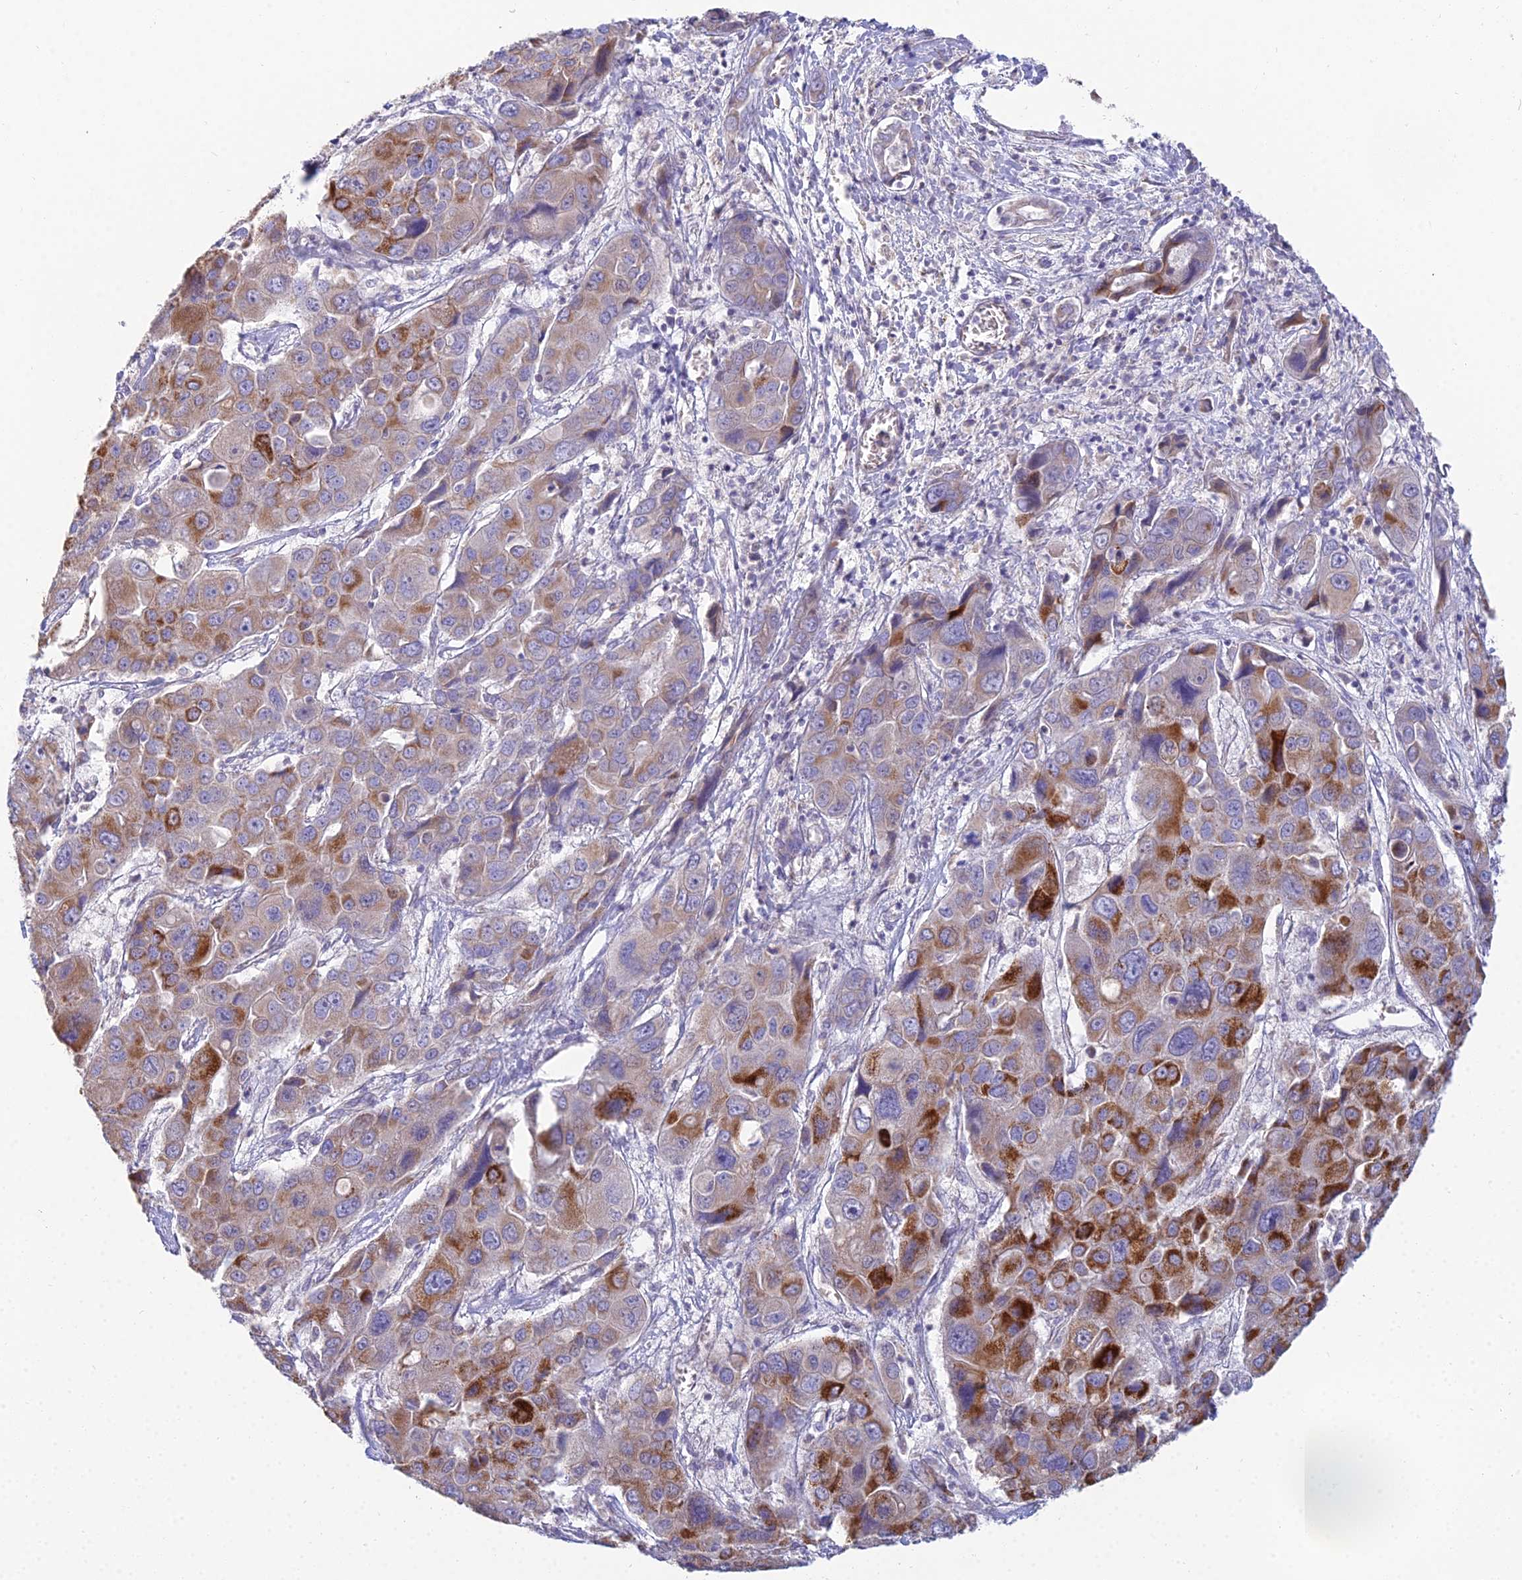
{"staining": {"intensity": "strong", "quantity": "<25%", "location": "cytoplasmic/membranous"}, "tissue": "liver cancer", "cell_type": "Tumor cells", "image_type": "cancer", "snomed": [{"axis": "morphology", "description": "Cholangiocarcinoma"}, {"axis": "topography", "description": "Liver"}], "caption": "Protein staining of cholangiocarcinoma (liver) tissue shows strong cytoplasmic/membranous positivity in about <25% of tumor cells. (brown staining indicates protein expression, while blue staining denotes nuclei).", "gene": "CFAP206", "patient": {"sex": "male", "age": 67}}